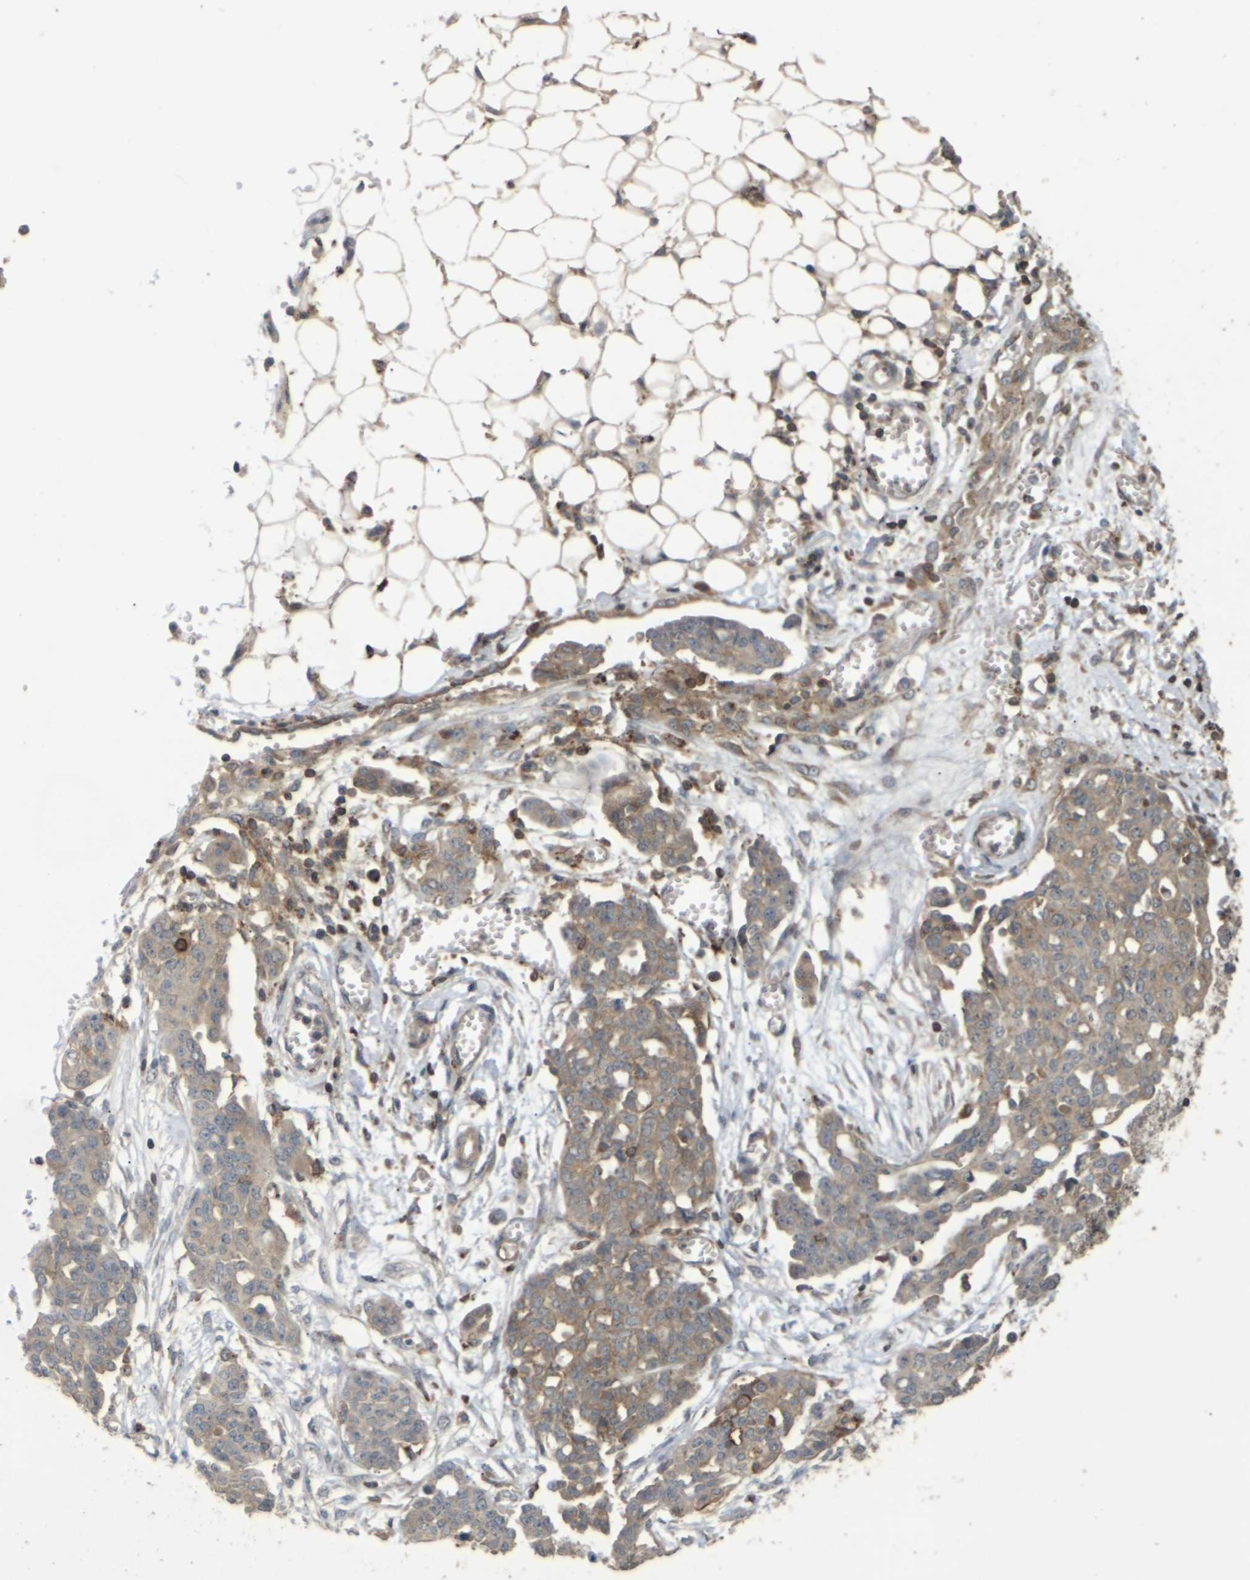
{"staining": {"intensity": "moderate", "quantity": ">75%", "location": "cytoplasmic/membranous"}, "tissue": "ovarian cancer", "cell_type": "Tumor cells", "image_type": "cancer", "snomed": [{"axis": "morphology", "description": "Cystadenocarcinoma, serous, NOS"}, {"axis": "topography", "description": "Soft tissue"}, {"axis": "topography", "description": "Ovary"}], "caption": "High-magnification brightfield microscopy of serous cystadenocarcinoma (ovarian) stained with DAB (3,3'-diaminobenzidine) (brown) and counterstained with hematoxylin (blue). tumor cells exhibit moderate cytoplasmic/membranous staining is seen in about>75% of cells.", "gene": "KSR1", "patient": {"sex": "female", "age": 57}}